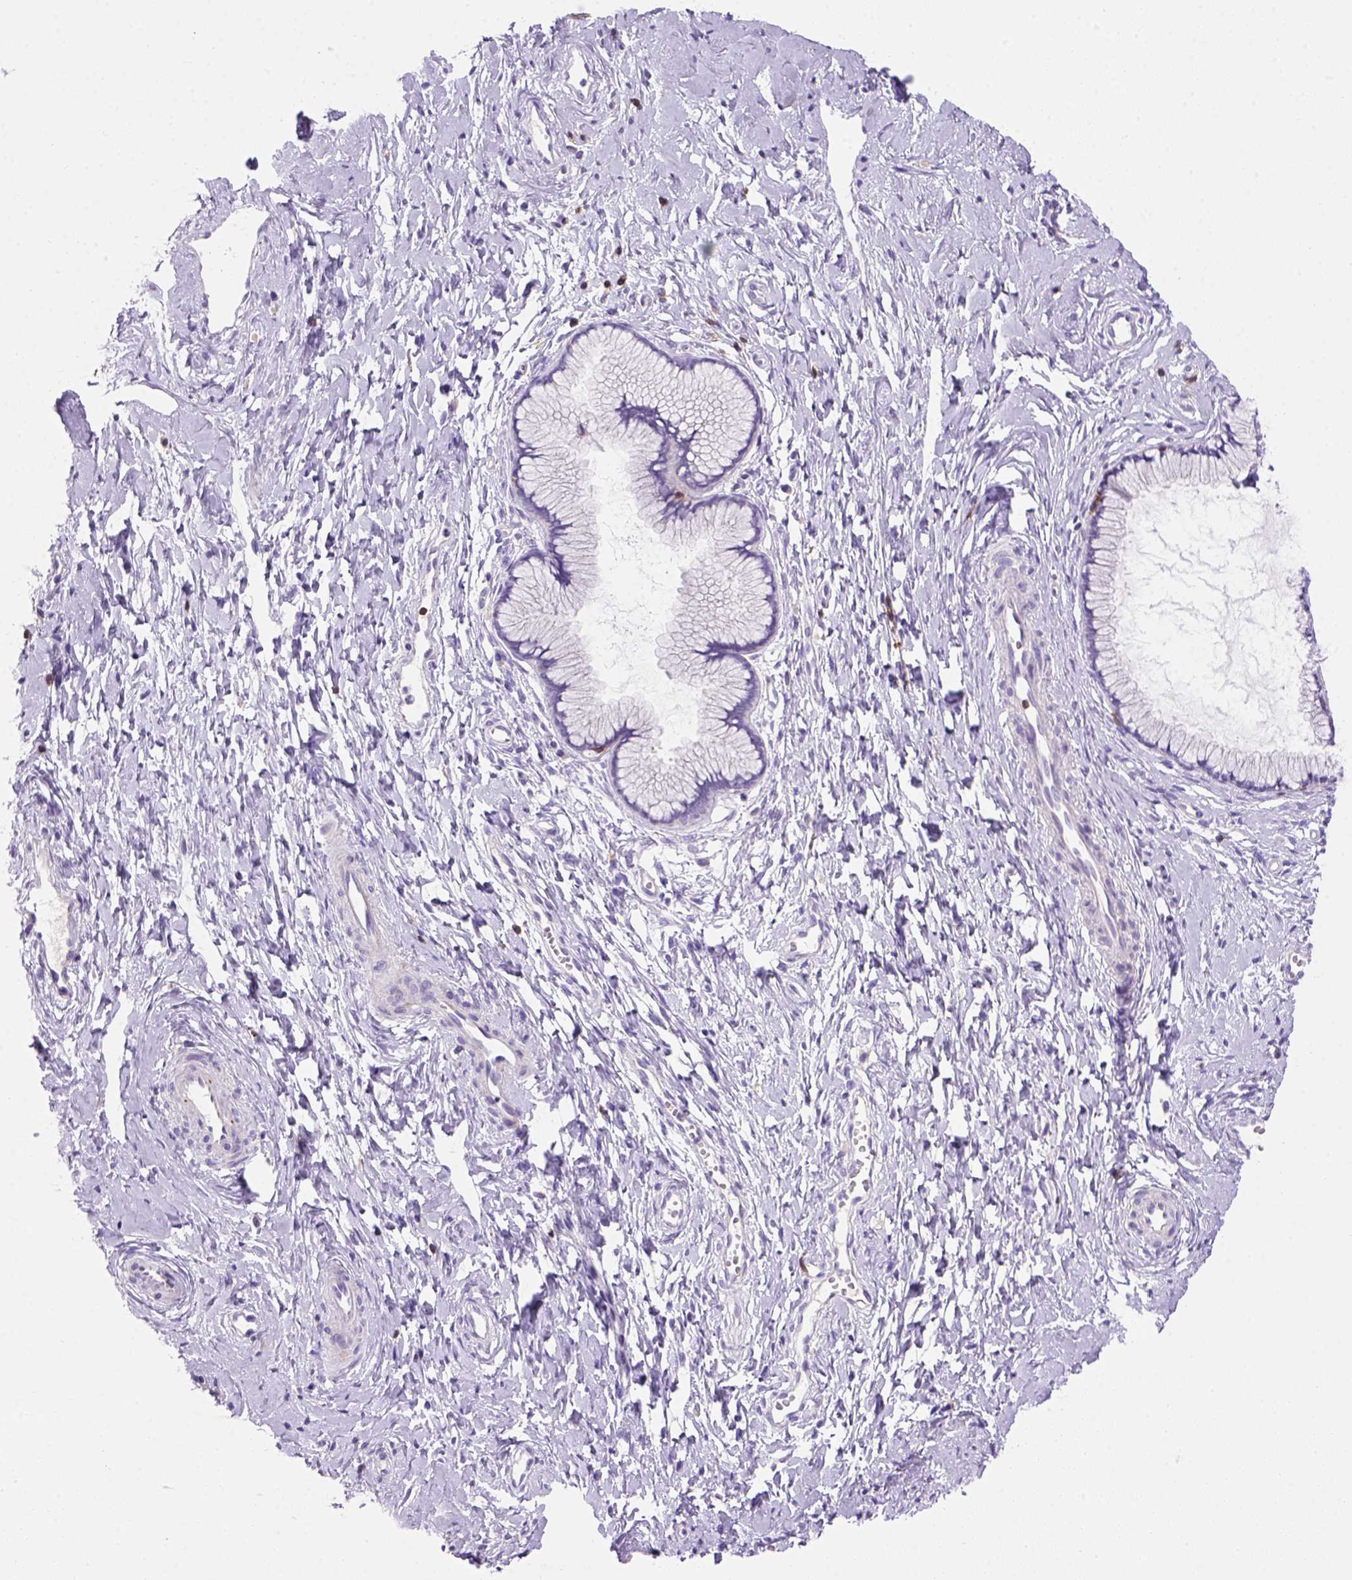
{"staining": {"intensity": "negative", "quantity": "none", "location": "none"}, "tissue": "cervix", "cell_type": "Glandular cells", "image_type": "normal", "snomed": [{"axis": "morphology", "description": "Normal tissue, NOS"}, {"axis": "topography", "description": "Cervix"}], "caption": "Immunohistochemistry (IHC) histopathology image of benign cervix: human cervix stained with DAB (3,3'-diaminobenzidine) displays no significant protein staining in glandular cells.", "gene": "CD3E", "patient": {"sex": "female", "age": 40}}